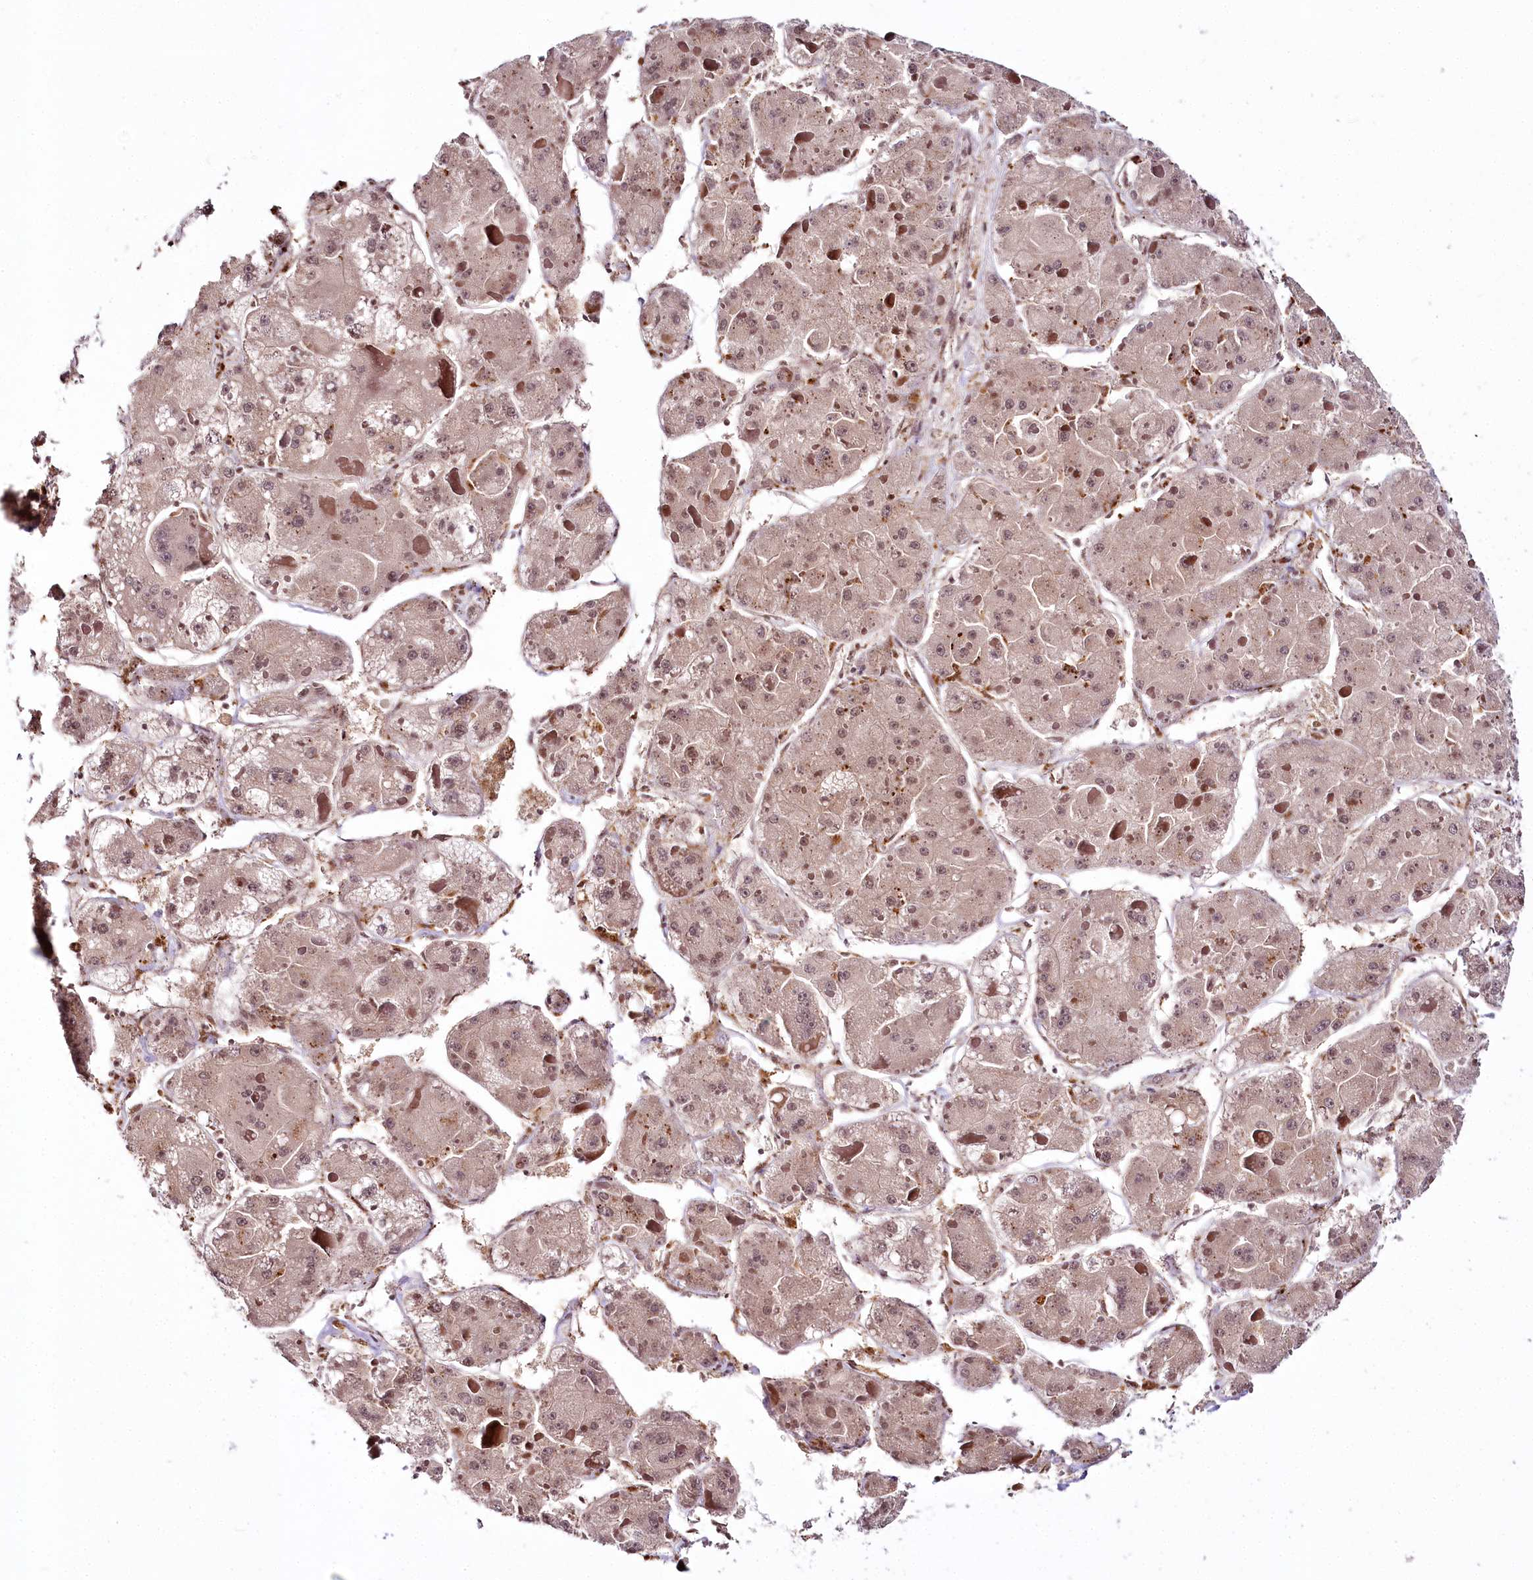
{"staining": {"intensity": "weak", "quantity": ">75%", "location": "cytoplasmic/membranous,nuclear"}, "tissue": "liver cancer", "cell_type": "Tumor cells", "image_type": "cancer", "snomed": [{"axis": "morphology", "description": "Carcinoma, Hepatocellular, NOS"}, {"axis": "topography", "description": "Liver"}], "caption": "Hepatocellular carcinoma (liver) stained for a protein exhibits weak cytoplasmic/membranous and nuclear positivity in tumor cells. (brown staining indicates protein expression, while blue staining denotes nuclei).", "gene": "HOXC8", "patient": {"sex": "female", "age": 73}}